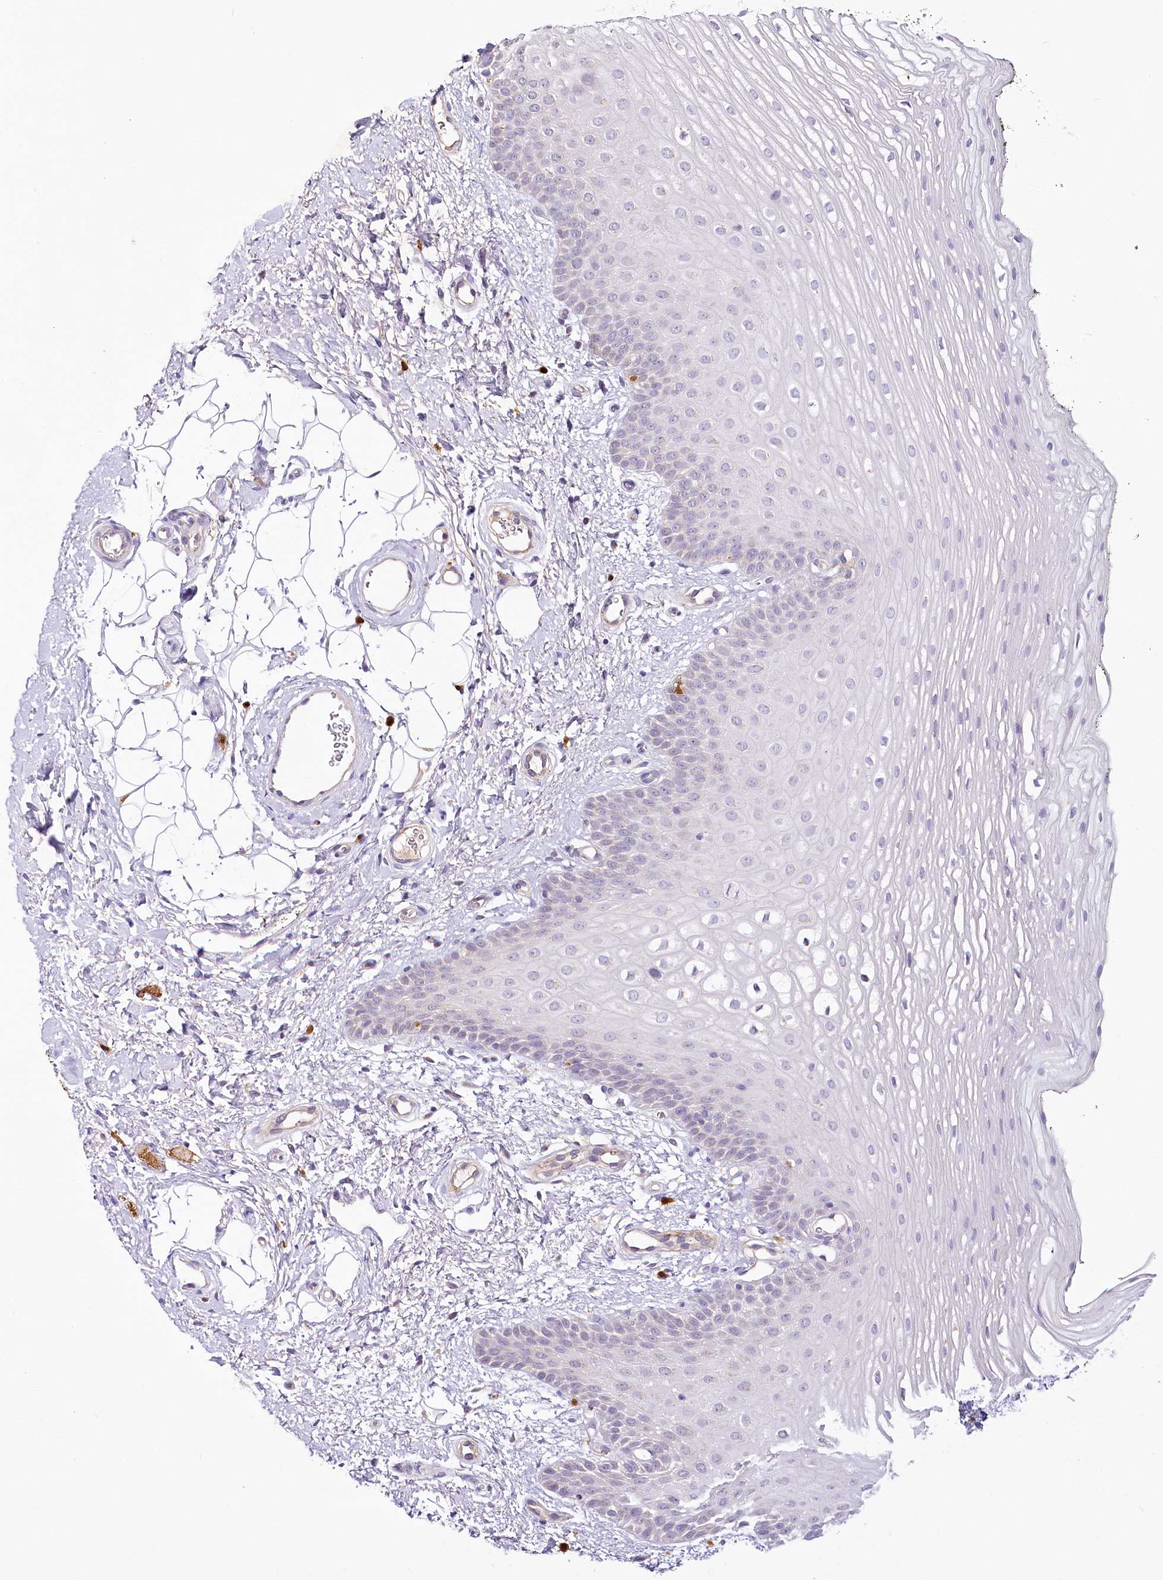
{"staining": {"intensity": "negative", "quantity": "none", "location": "none"}, "tissue": "oral mucosa", "cell_type": "Squamous epithelial cells", "image_type": "normal", "snomed": [{"axis": "morphology", "description": "No evidence of malignacy"}, {"axis": "topography", "description": "Oral tissue"}, {"axis": "topography", "description": "Head-Neck"}], "caption": "Micrograph shows no significant protein staining in squamous epithelial cells of normal oral mucosa.", "gene": "VWA5A", "patient": {"sex": "male", "age": 68}}